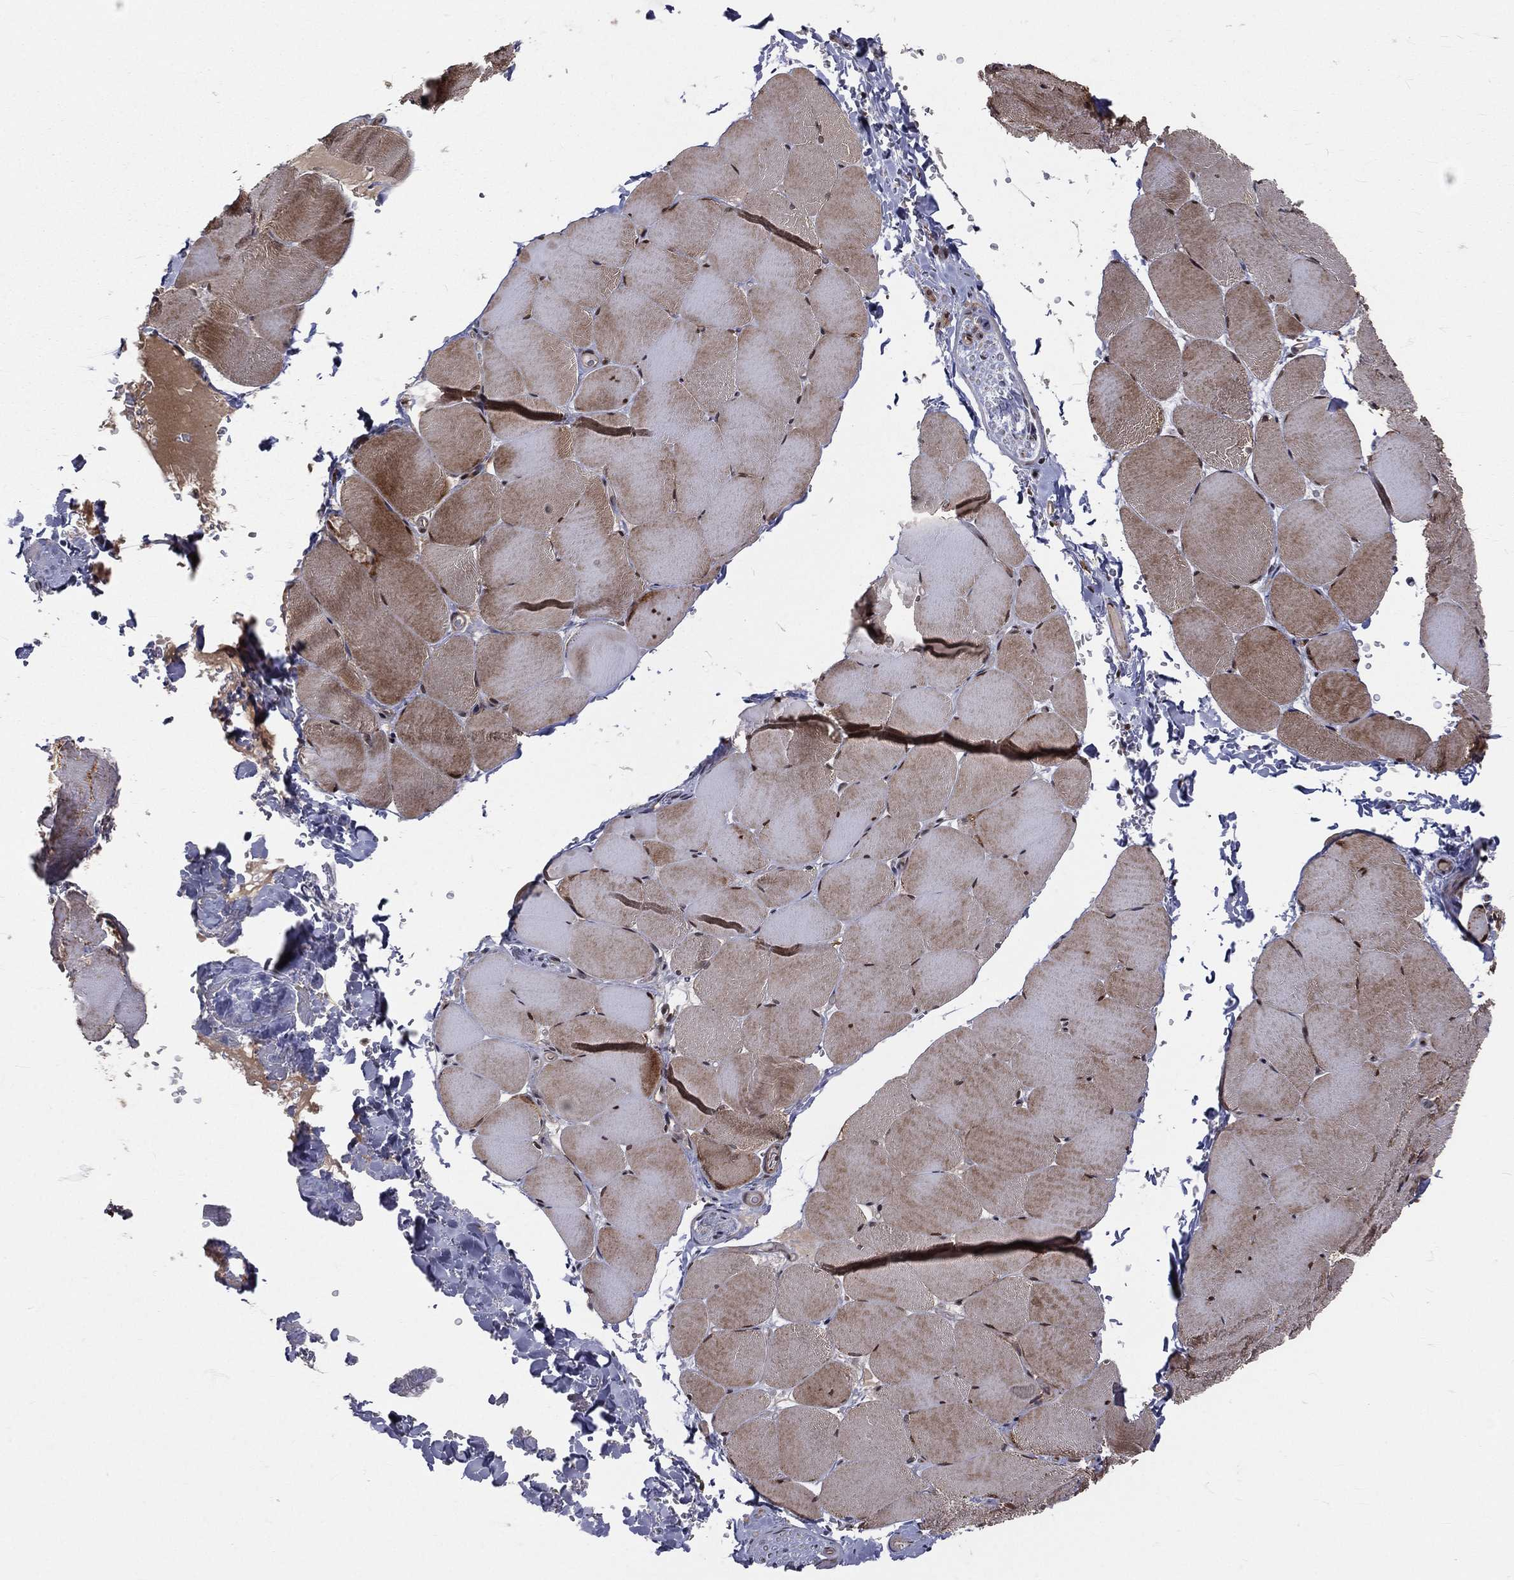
{"staining": {"intensity": "moderate", "quantity": "25%-75%", "location": "cytoplasmic/membranous"}, "tissue": "skeletal muscle", "cell_type": "Myocytes", "image_type": "normal", "snomed": [{"axis": "morphology", "description": "Normal tissue, NOS"}, {"axis": "topography", "description": "Skeletal muscle"}], "caption": "DAB immunohistochemical staining of normal skeletal muscle displays moderate cytoplasmic/membranous protein expression in about 25%-75% of myocytes.", "gene": "MDM2", "patient": {"sex": "female", "age": 37}}